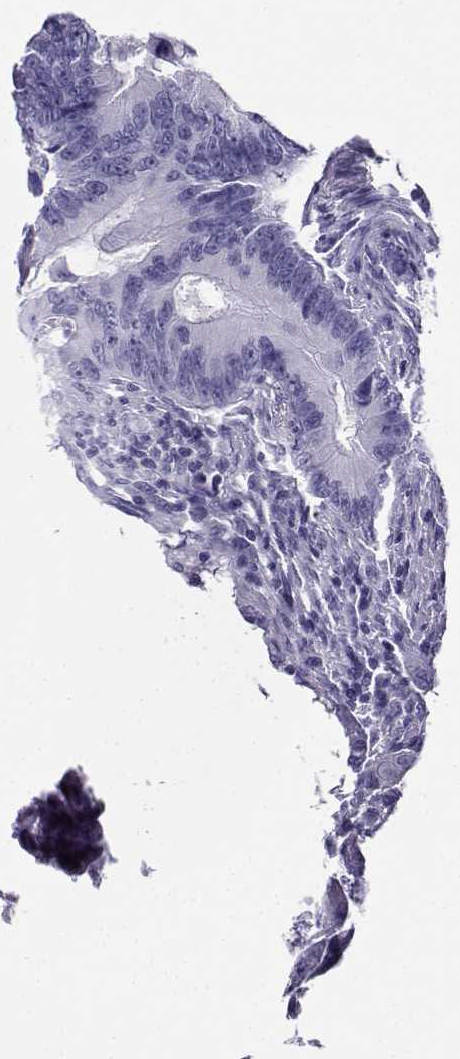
{"staining": {"intensity": "negative", "quantity": "none", "location": "none"}, "tissue": "colorectal cancer", "cell_type": "Tumor cells", "image_type": "cancer", "snomed": [{"axis": "morphology", "description": "Adenocarcinoma, NOS"}, {"axis": "topography", "description": "Colon"}], "caption": "A photomicrograph of human colorectal cancer (adenocarcinoma) is negative for staining in tumor cells. Brightfield microscopy of IHC stained with DAB (3,3'-diaminobenzidine) (brown) and hematoxylin (blue), captured at high magnification.", "gene": "CD109", "patient": {"sex": "female", "age": 87}}